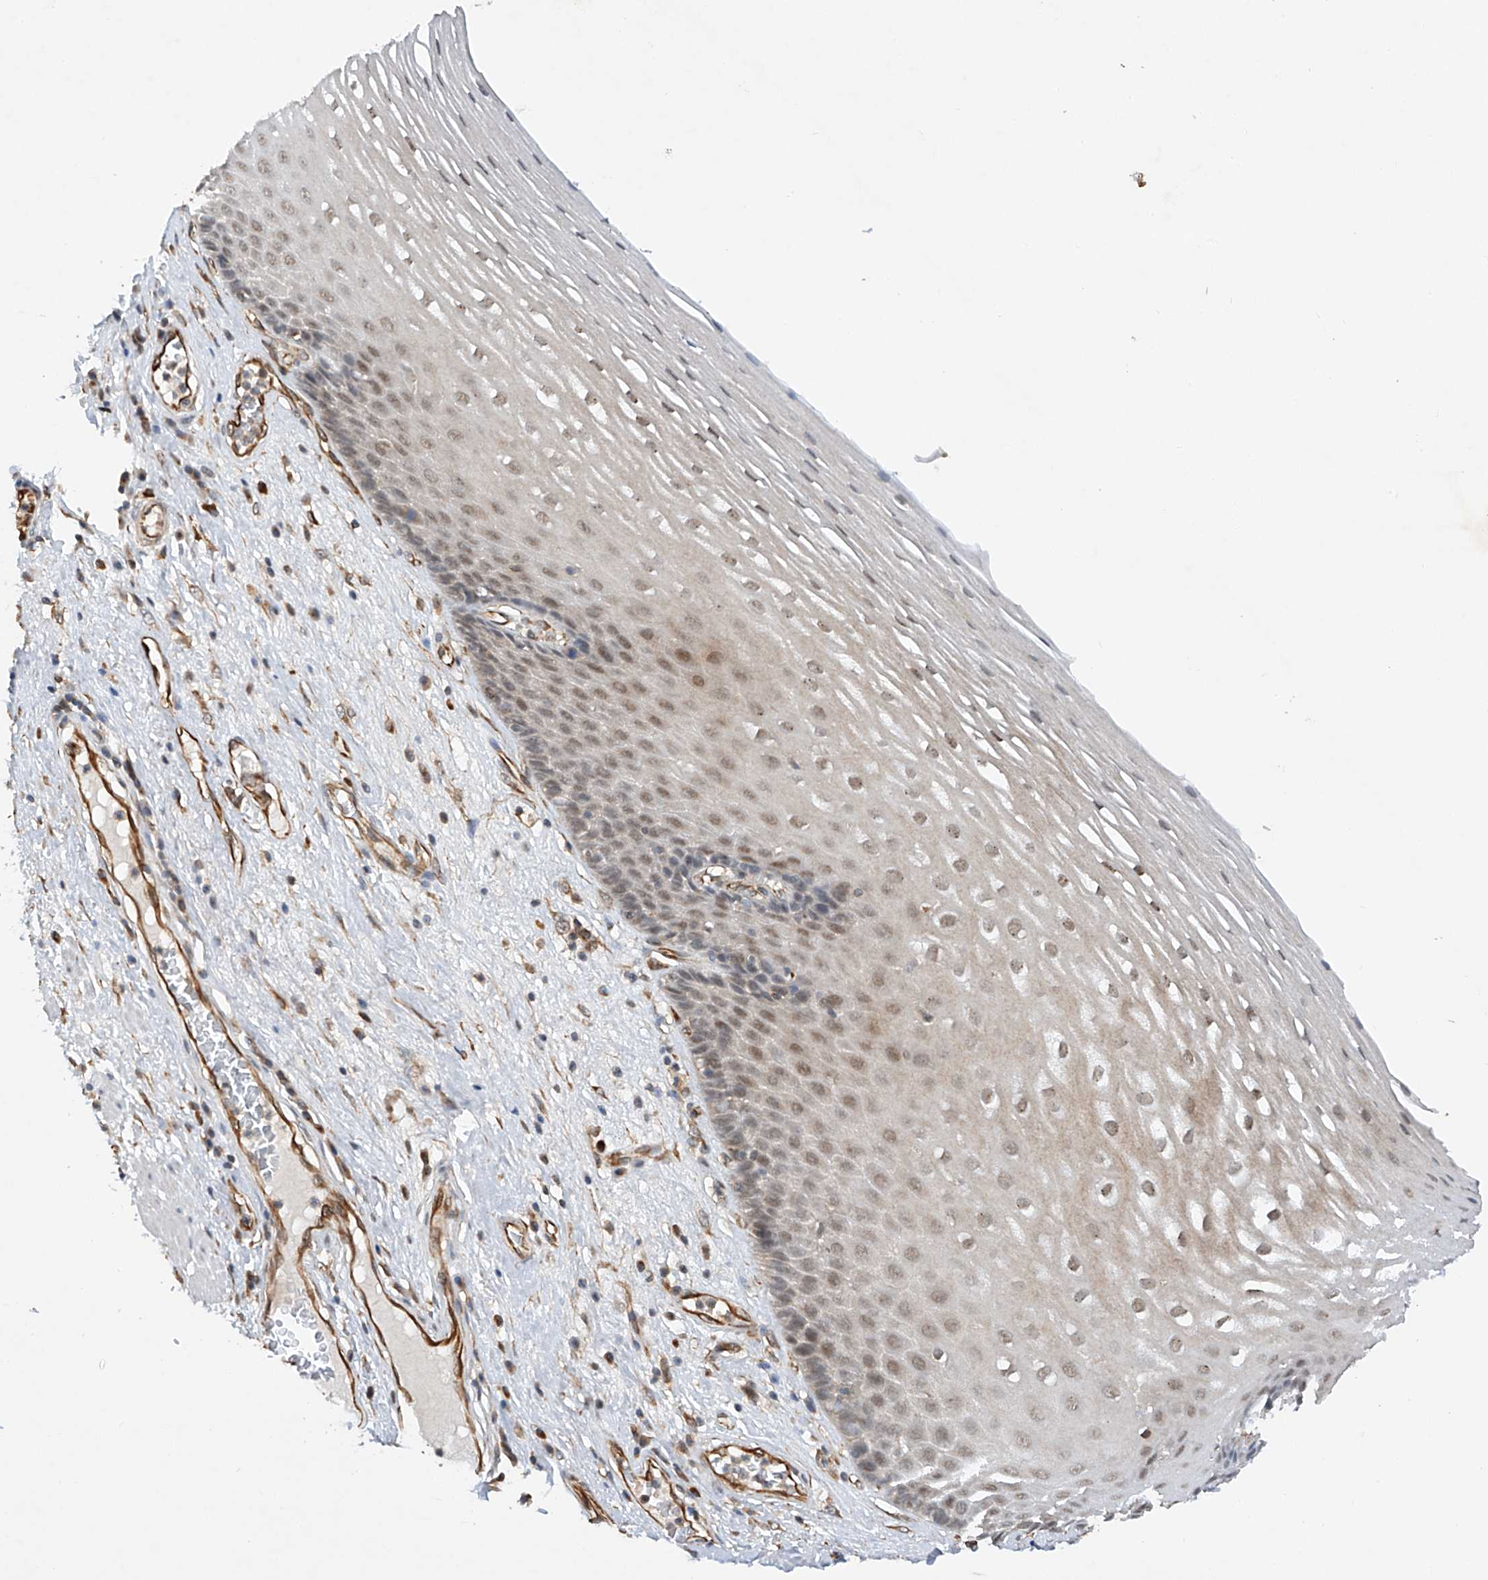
{"staining": {"intensity": "moderate", "quantity": "<25%", "location": "nuclear"}, "tissue": "esophagus", "cell_type": "Squamous epithelial cells", "image_type": "normal", "snomed": [{"axis": "morphology", "description": "Normal tissue, NOS"}, {"axis": "topography", "description": "Esophagus"}], "caption": "High-magnification brightfield microscopy of unremarkable esophagus stained with DAB (3,3'-diaminobenzidine) (brown) and counterstained with hematoxylin (blue). squamous epithelial cells exhibit moderate nuclear staining is identified in approximately<25% of cells.", "gene": "AMD1", "patient": {"sex": "male", "age": 62}}